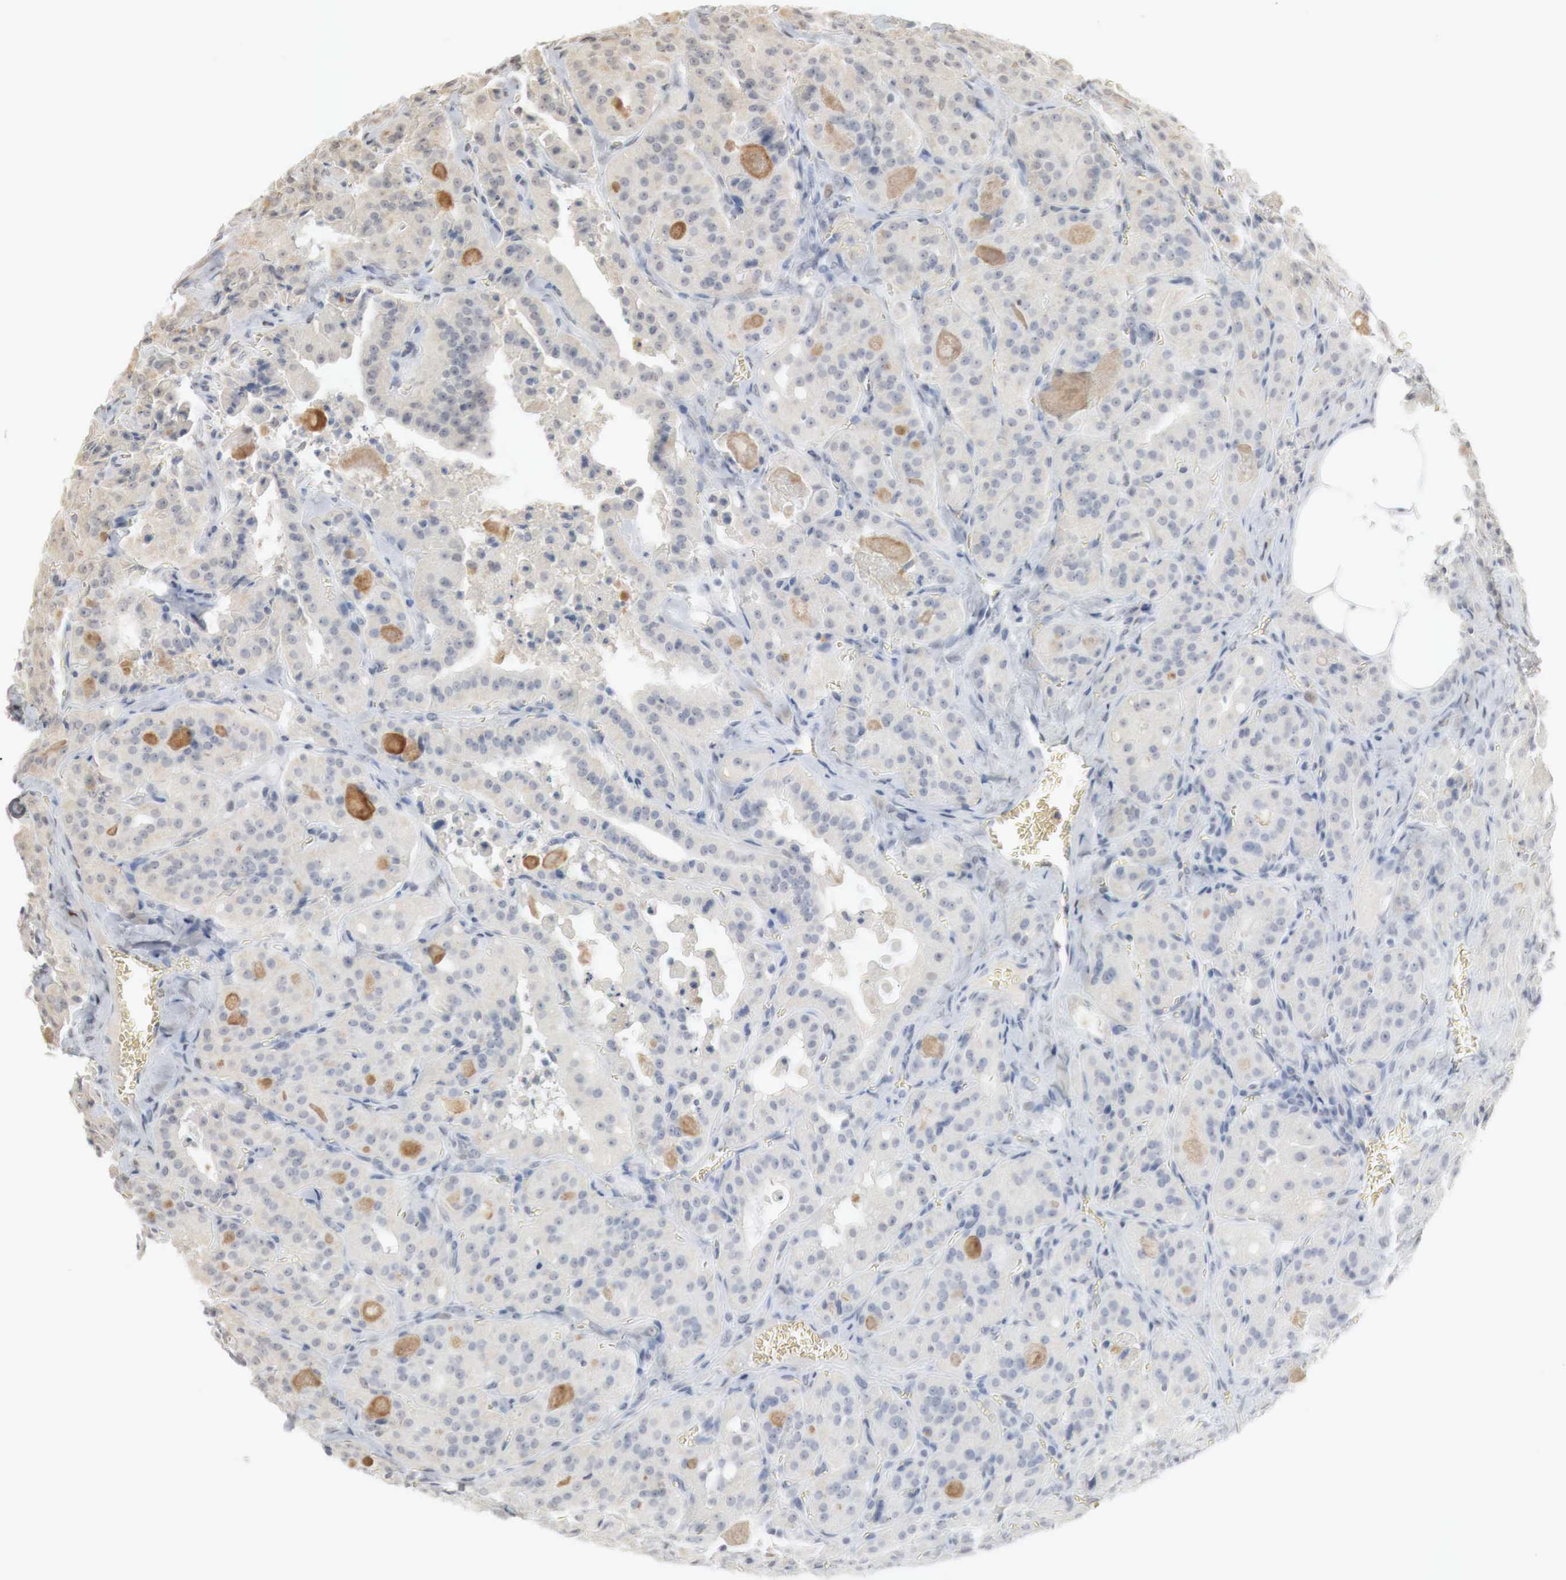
{"staining": {"intensity": "weak", "quantity": "<25%", "location": "cytoplasmic/membranous"}, "tissue": "thyroid cancer", "cell_type": "Tumor cells", "image_type": "cancer", "snomed": [{"axis": "morphology", "description": "Carcinoma, NOS"}, {"axis": "topography", "description": "Thyroid gland"}], "caption": "Tumor cells show no significant protein expression in carcinoma (thyroid).", "gene": "ERBB4", "patient": {"sex": "male", "age": 76}}